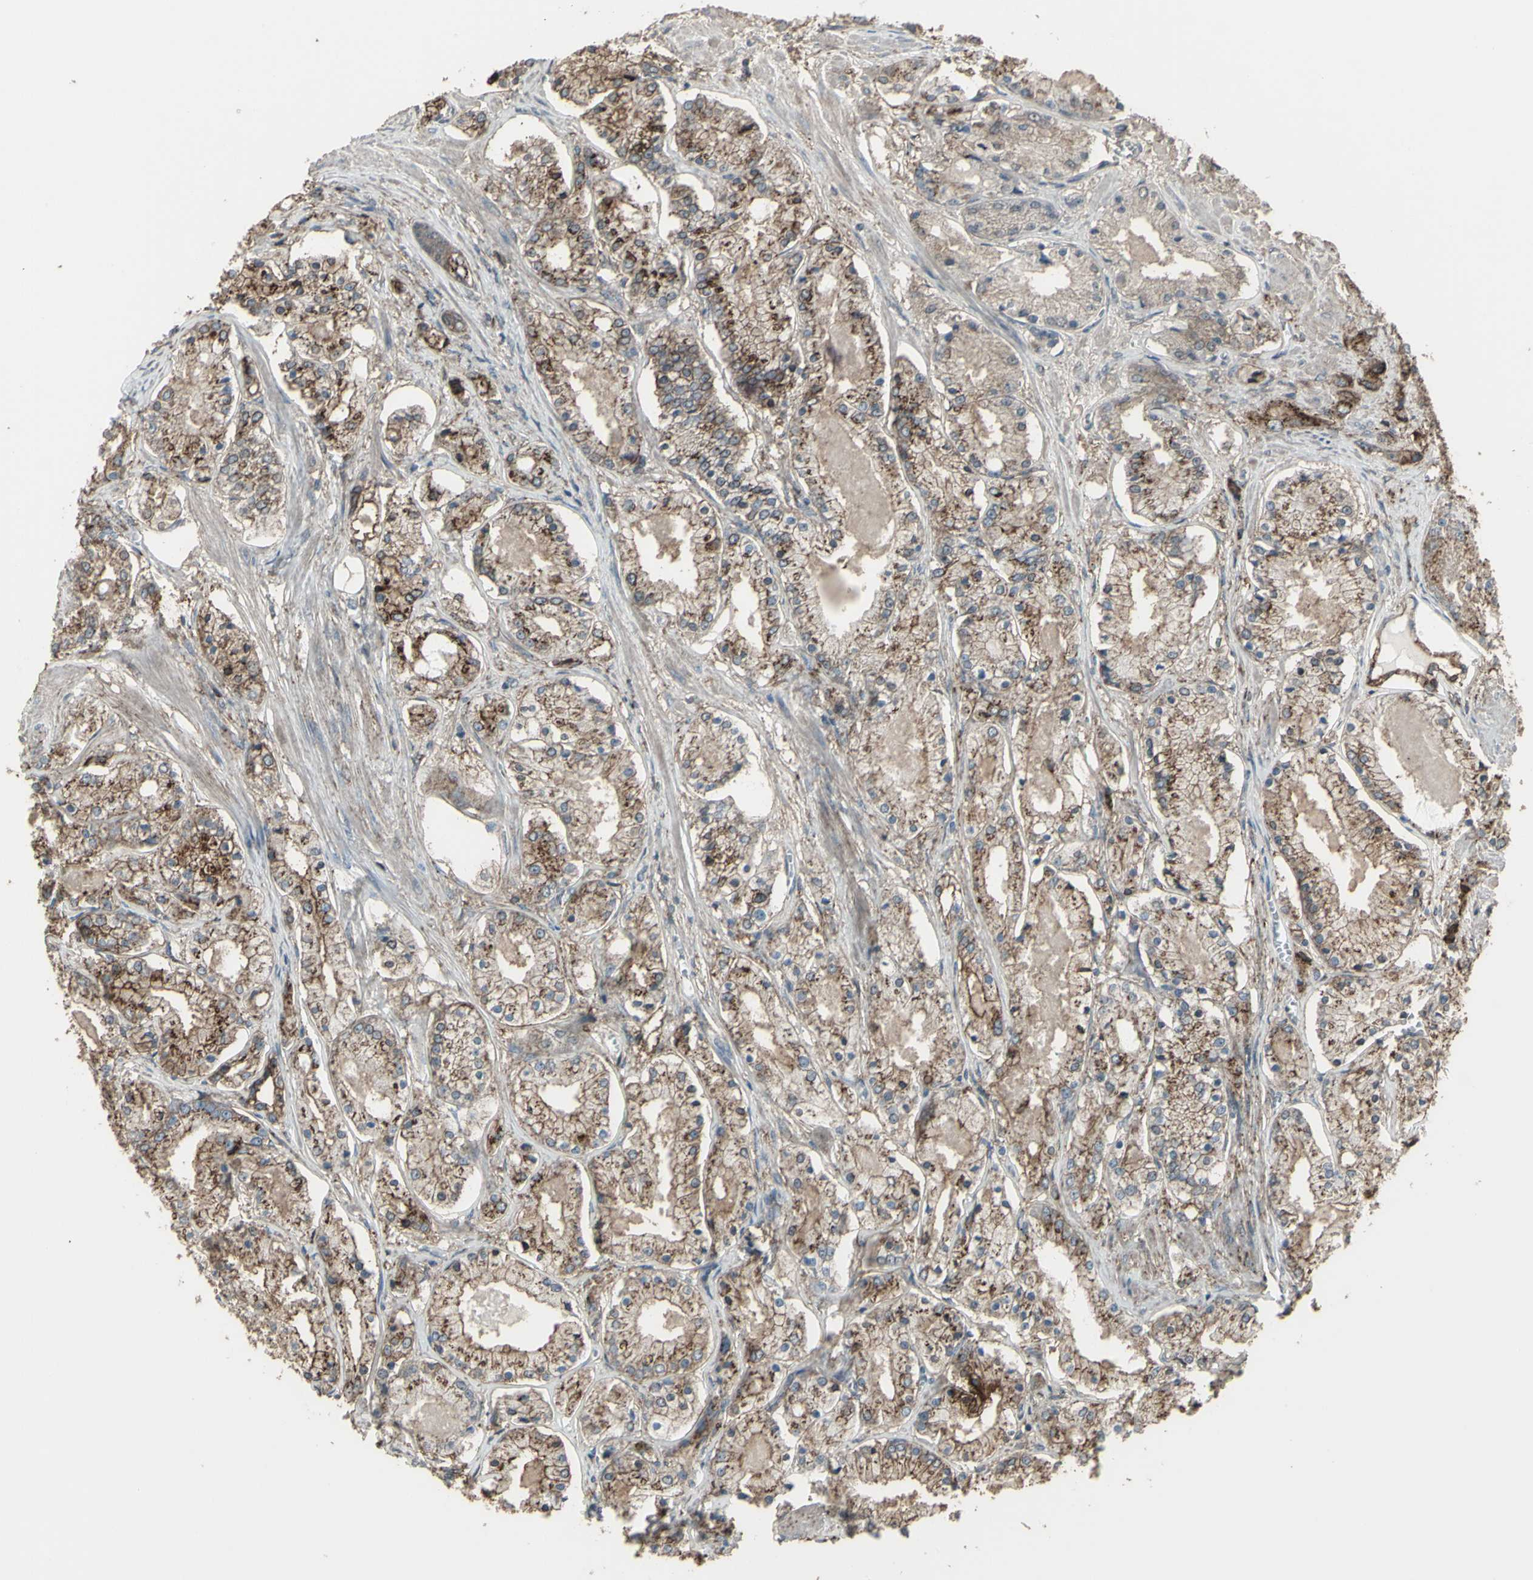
{"staining": {"intensity": "moderate", "quantity": ">75%", "location": "cytoplasmic/membranous"}, "tissue": "prostate cancer", "cell_type": "Tumor cells", "image_type": "cancer", "snomed": [{"axis": "morphology", "description": "Adenocarcinoma, High grade"}, {"axis": "topography", "description": "Prostate"}], "caption": "A high-resolution image shows immunohistochemistry (IHC) staining of prostate cancer (adenocarcinoma (high-grade)), which shows moderate cytoplasmic/membranous expression in about >75% of tumor cells. (brown staining indicates protein expression, while blue staining denotes nuclei).", "gene": "SMO", "patient": {"sex": "male", "age": 66}}